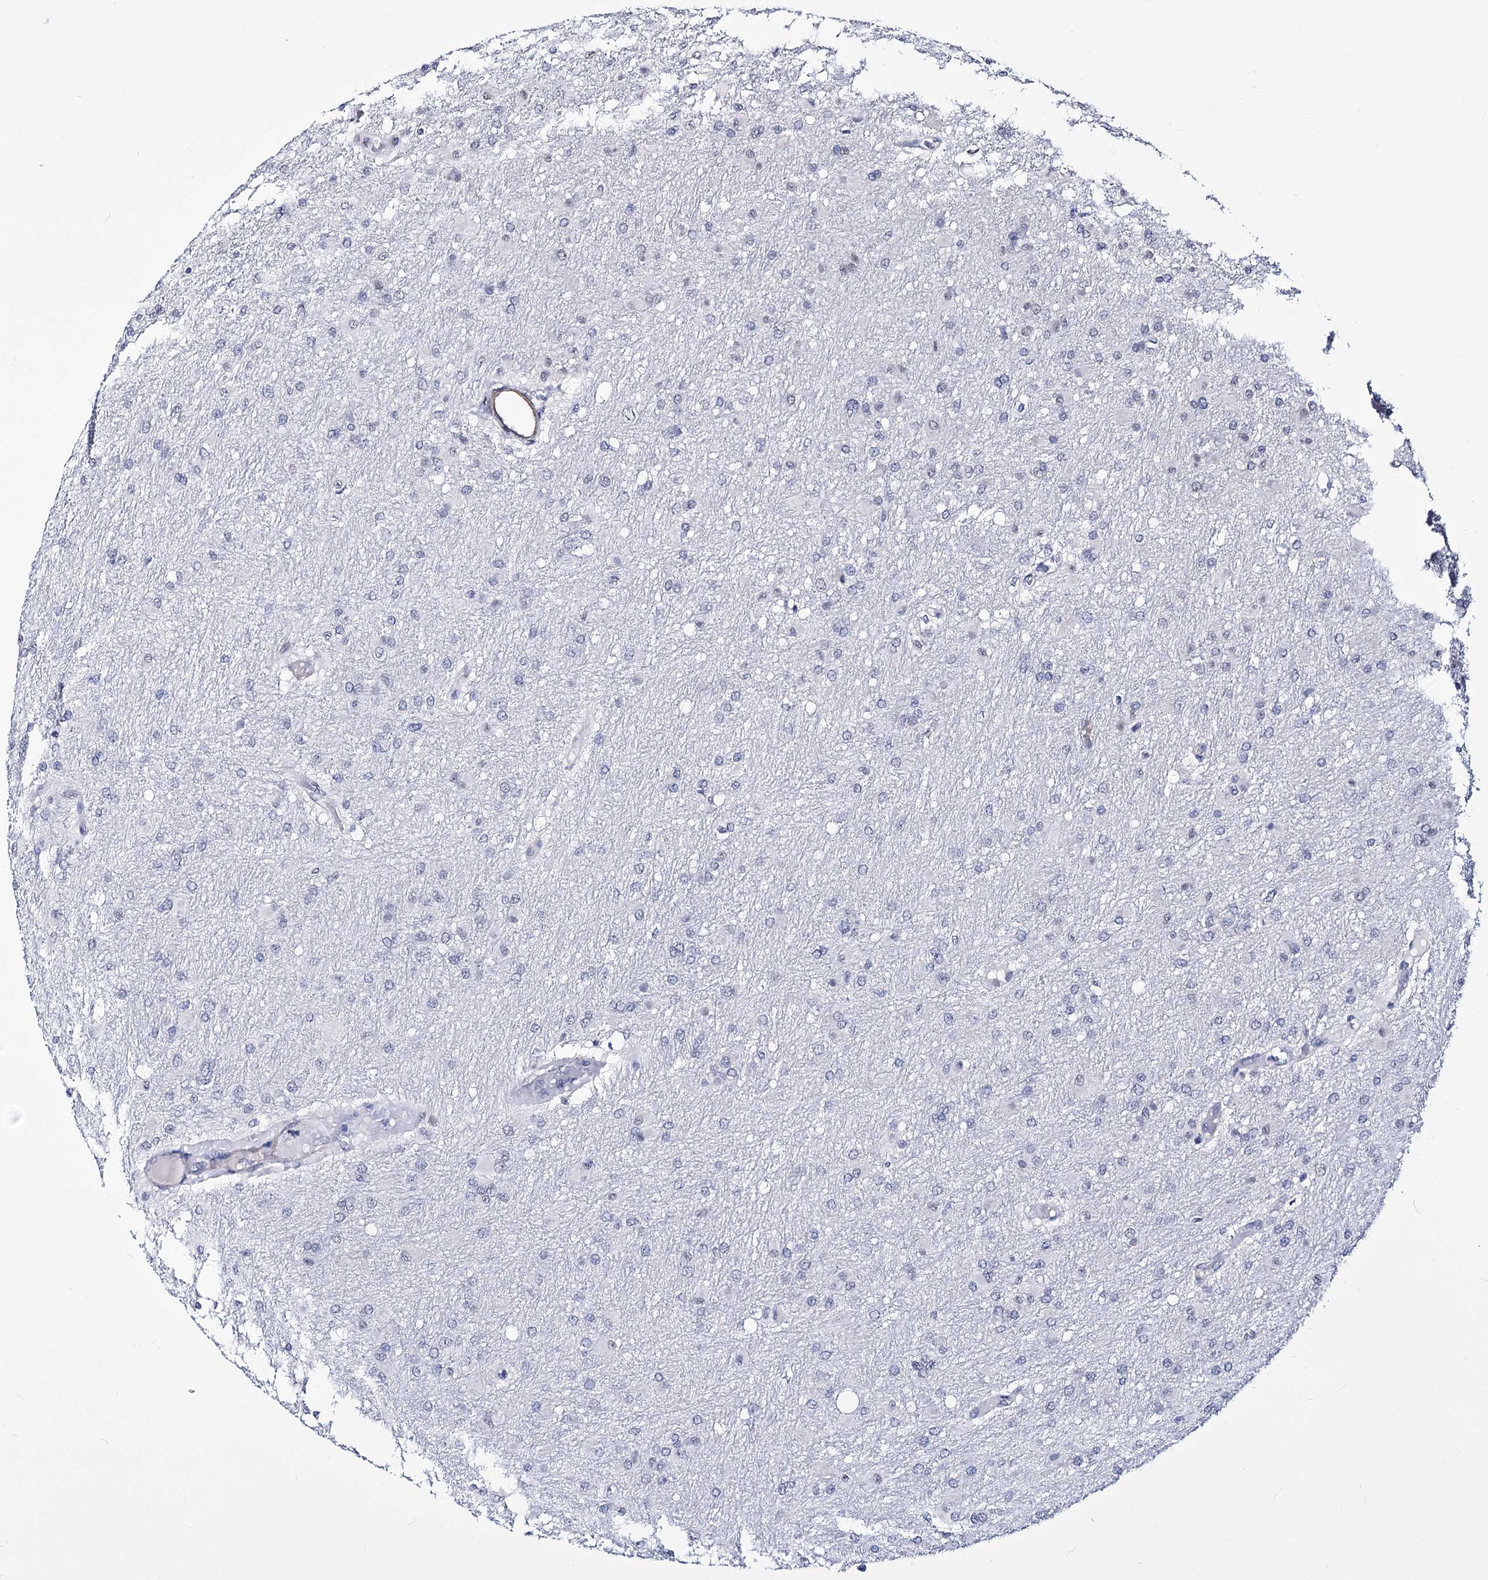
{"staining": {"intensity": "negative", "quantity": "none", "location": "none"}, "tissue": "glioma", "cell_type": "Tumor cells", "image_type": "cancer", "snomed": [{"axis": "morphology", "description": "Glioma, malignant, High grade"}, {"axis": "topography", "description": "Cerebral cortex"}], "caption": "High magnification brightfield microscopy of malignant glioma (high-grade) stained with DAB (brown) and counterstained with hematoxylin (blue): tumor cells show no significant expression.", "gene": "PPRC1", "patient": {"sex": "female", "age": 36}}